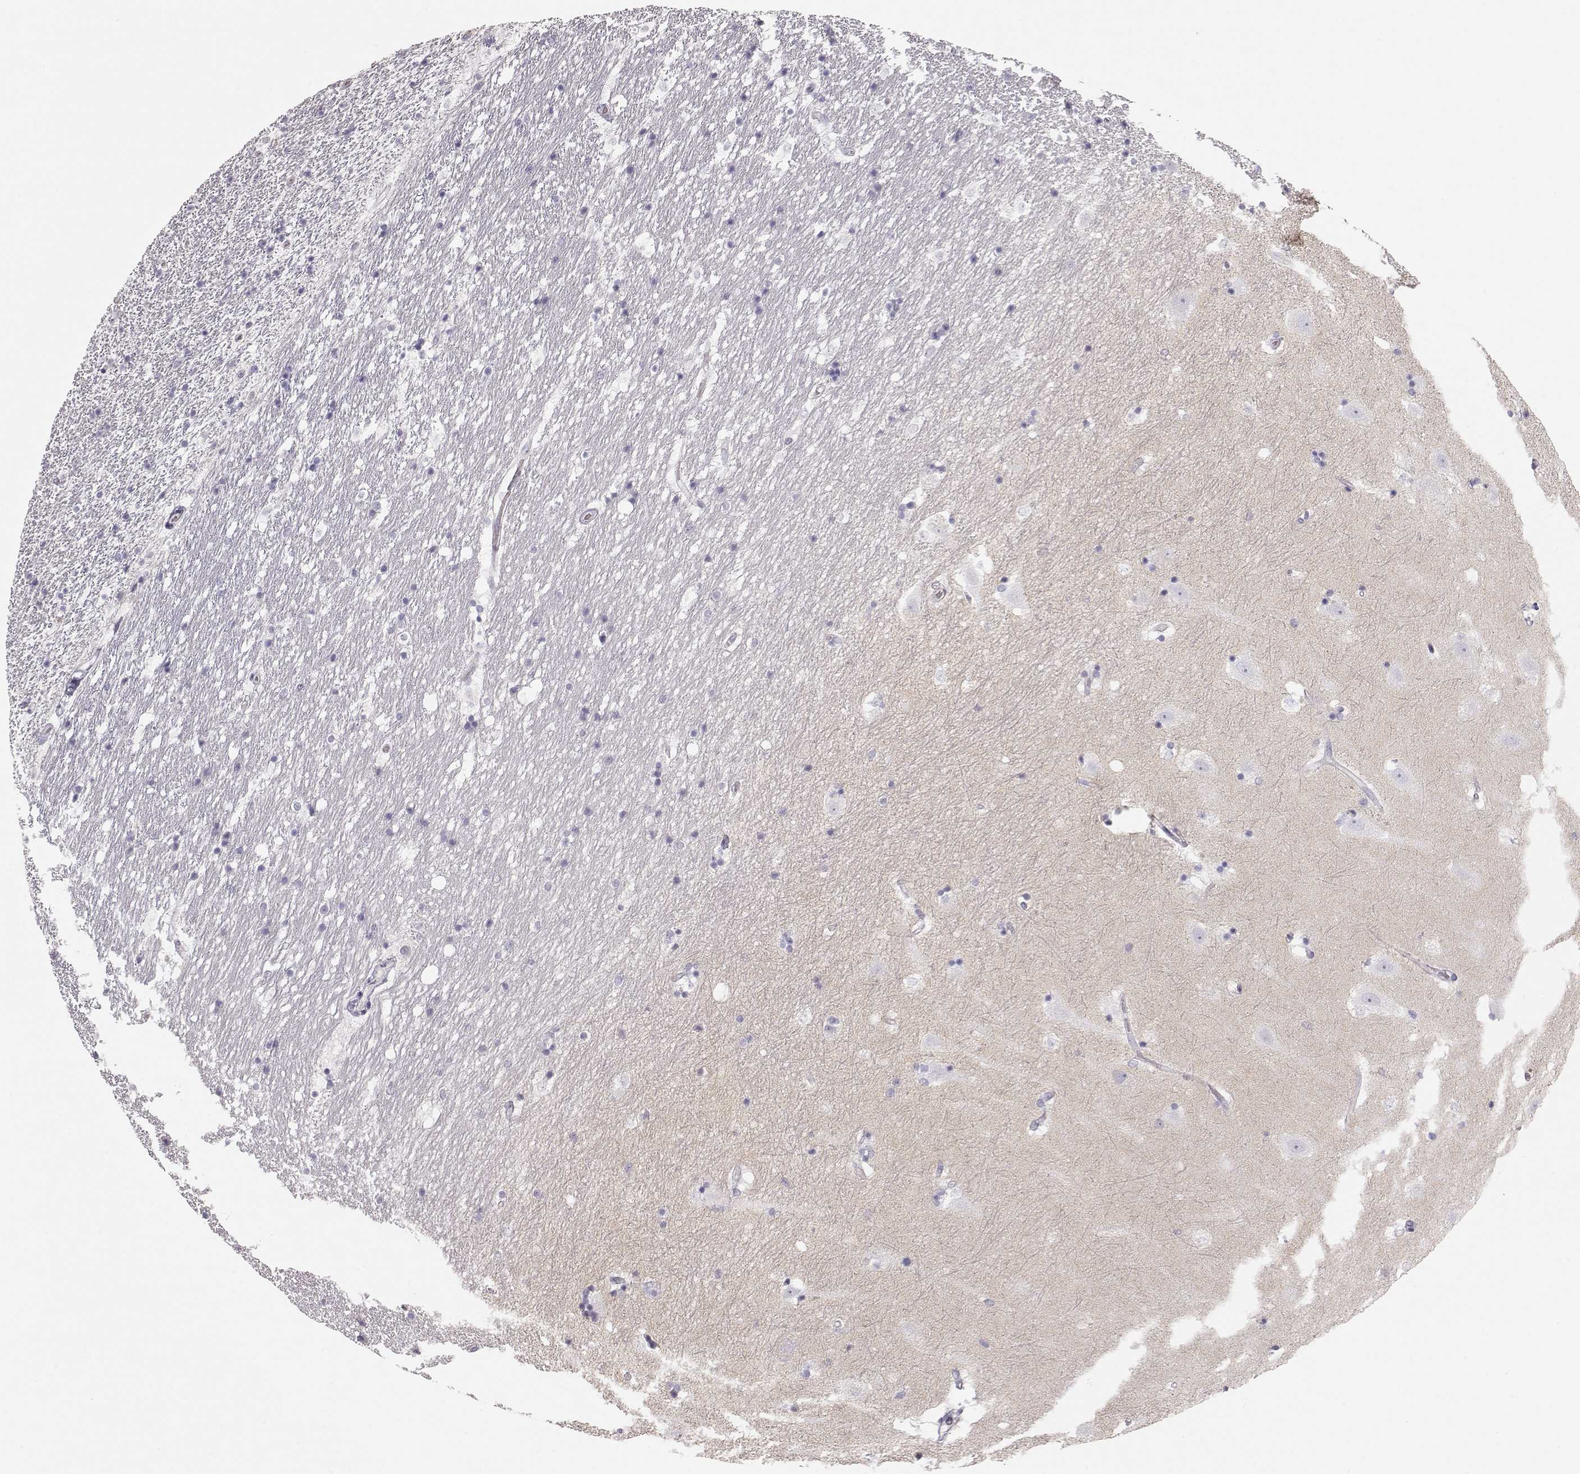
{"staining": {"intensity": "negative", "quantity": "none", "location": "none"}, "tissue": "hippocampus", "cell_type": "Glial cells", "image_type": "normal", "snomed": [{"axis": "morphology", "description": "Normal tissue, NOS"}, {"axis": "topography", "description": "Hippocampus"}], "caption": "Immunohistochemistry (IHC) histopathology image of unremarkable hippocampus stained for a protein (brown), which reveals no expression in glial cells.", "gene": "FAM205A", "patient": {"sex": "male", "age": 49}}